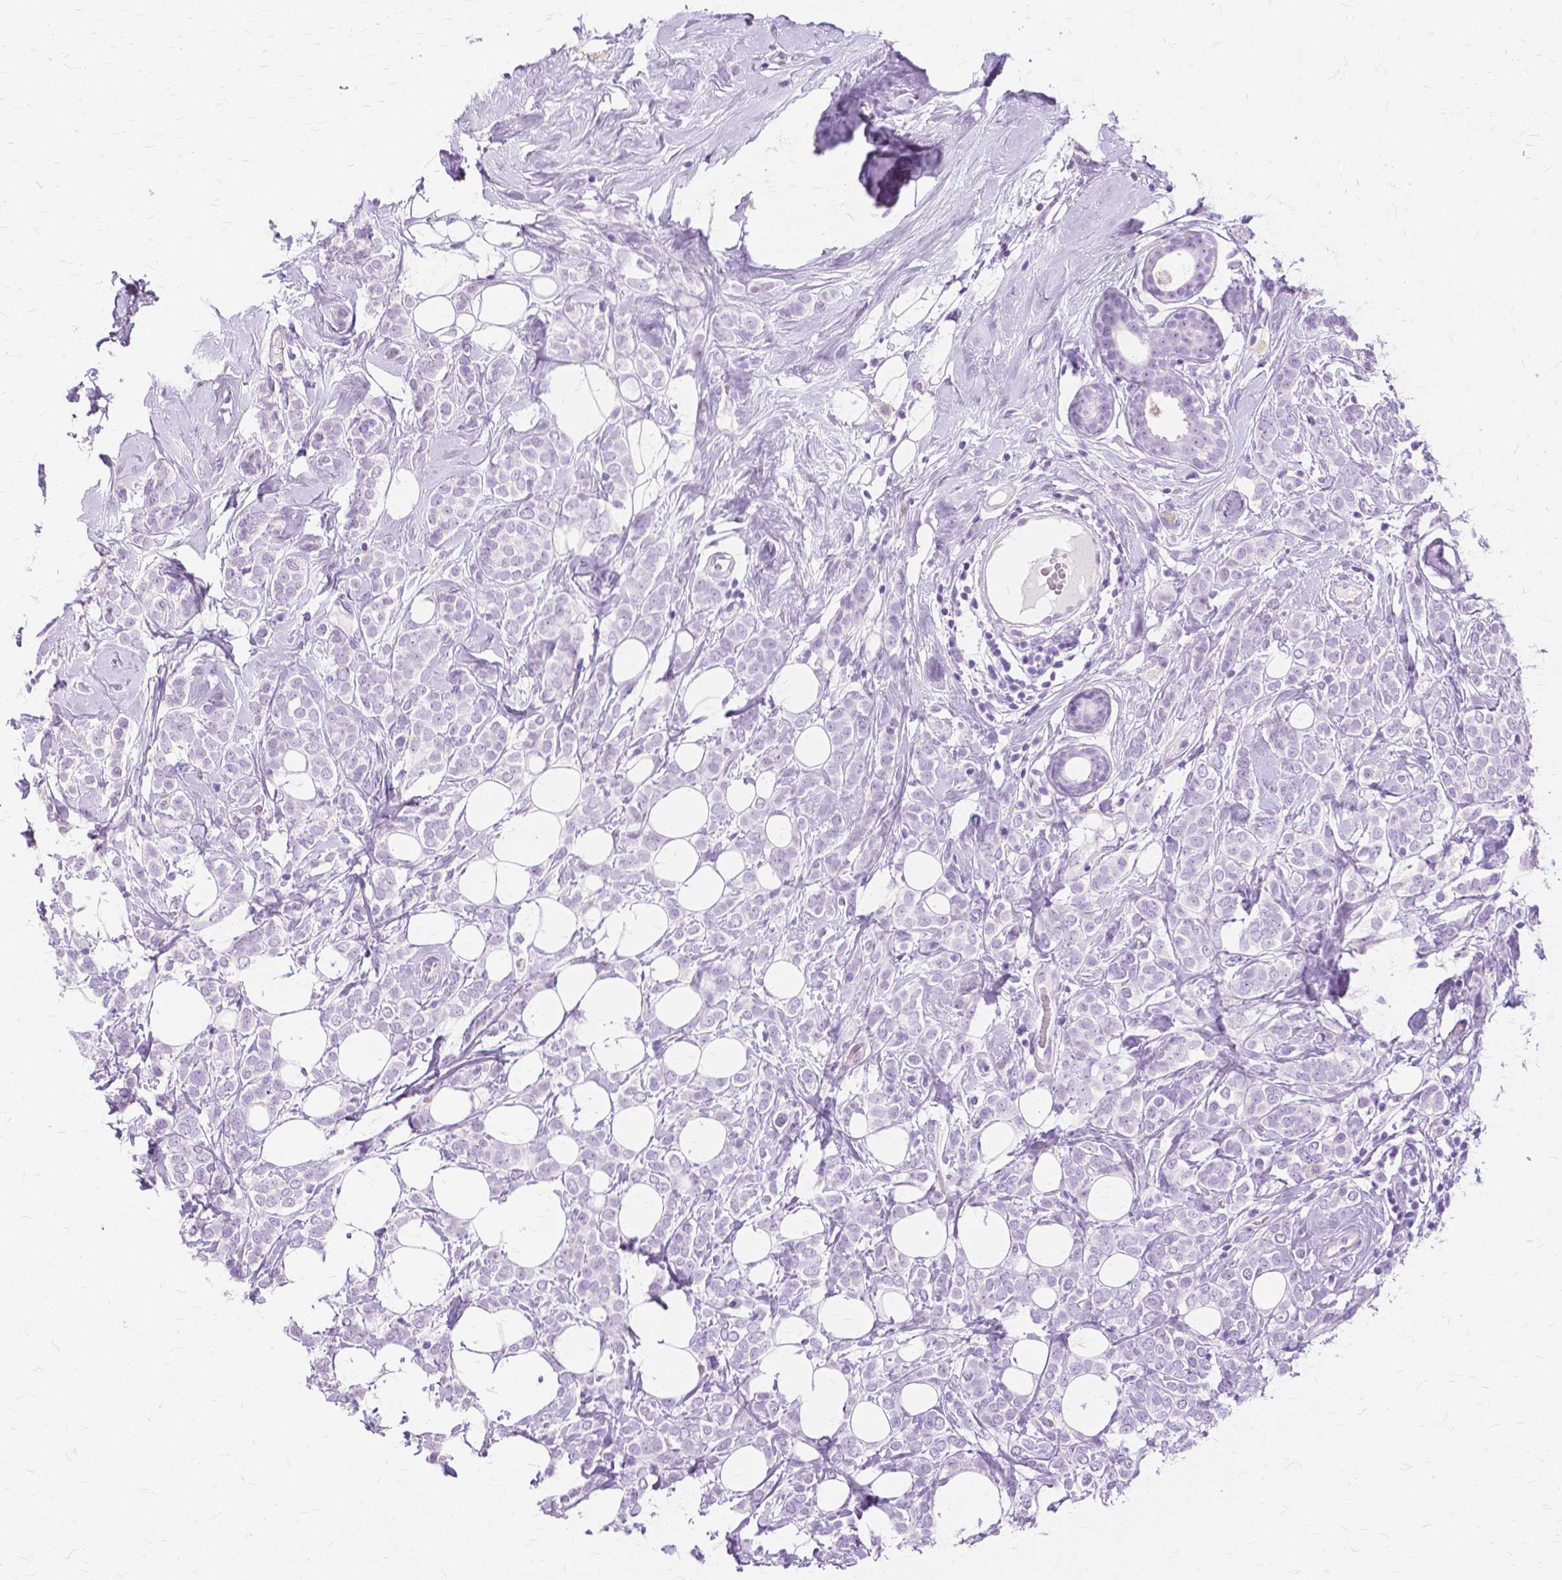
{"staining": {"intensity": "negative", "quantity": "none", "location": "none"}, "tissue": "breast cancer", "cell_type": "Tumor cells", "image_type": "cancer", "snomed": [{"axis": "morphology", "description": "Lobular carcinoma"}, {"axis": "topography", "description": "Breast"}], "caption": "This is a image of immunohistochemistry staining of lobular carcinoma (breast), which shows no staining in tumor cells. (Immunohistochemistry, brightfield microscopy, high magnification).", "gene": "TGM1", "patient": {"sex": "female", "age": 49}}